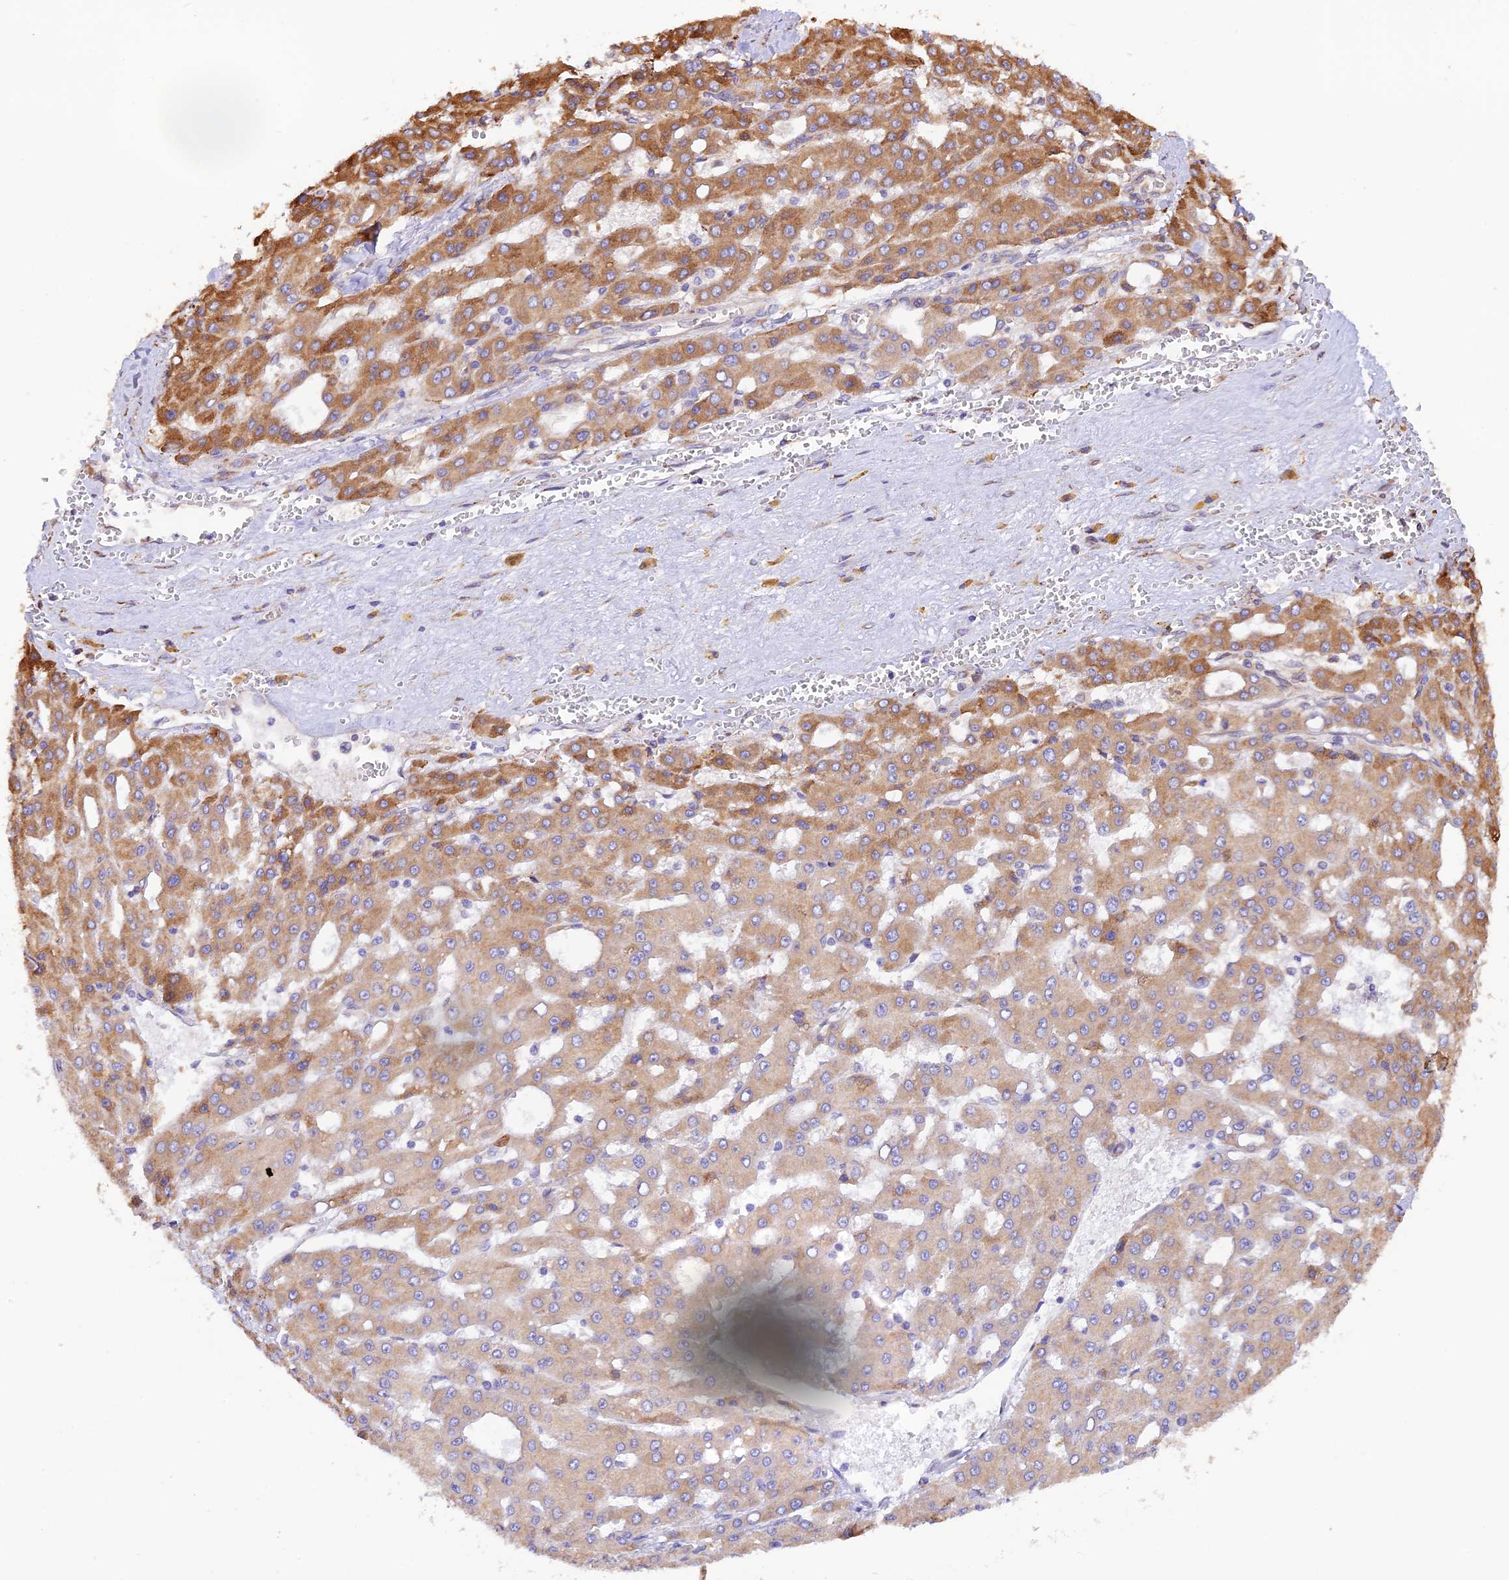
{"staining": {"intensity": "moderate", "quantity": "25%-75%", "location": "cytoplasmic/membranous"}, "tissue": "liver cancer", "cell_type": "Tumor cells", "image_type": "cancer", "snomed": [{"axis": "morphology", "description": "Carcinoma, Hepatocellular, NOS"}, {"axis": "topography", "description": "Liver"}], "caption": "Immunohistochemical staining of human hepatocellular carcinoma (liver) reveals medium levels of moderate cytoplasmic/membranous protein expression in approximately 25%-75% of tumor cells.", "gene": "RPL5", "patient": {"sex": "male", "age": 47}}